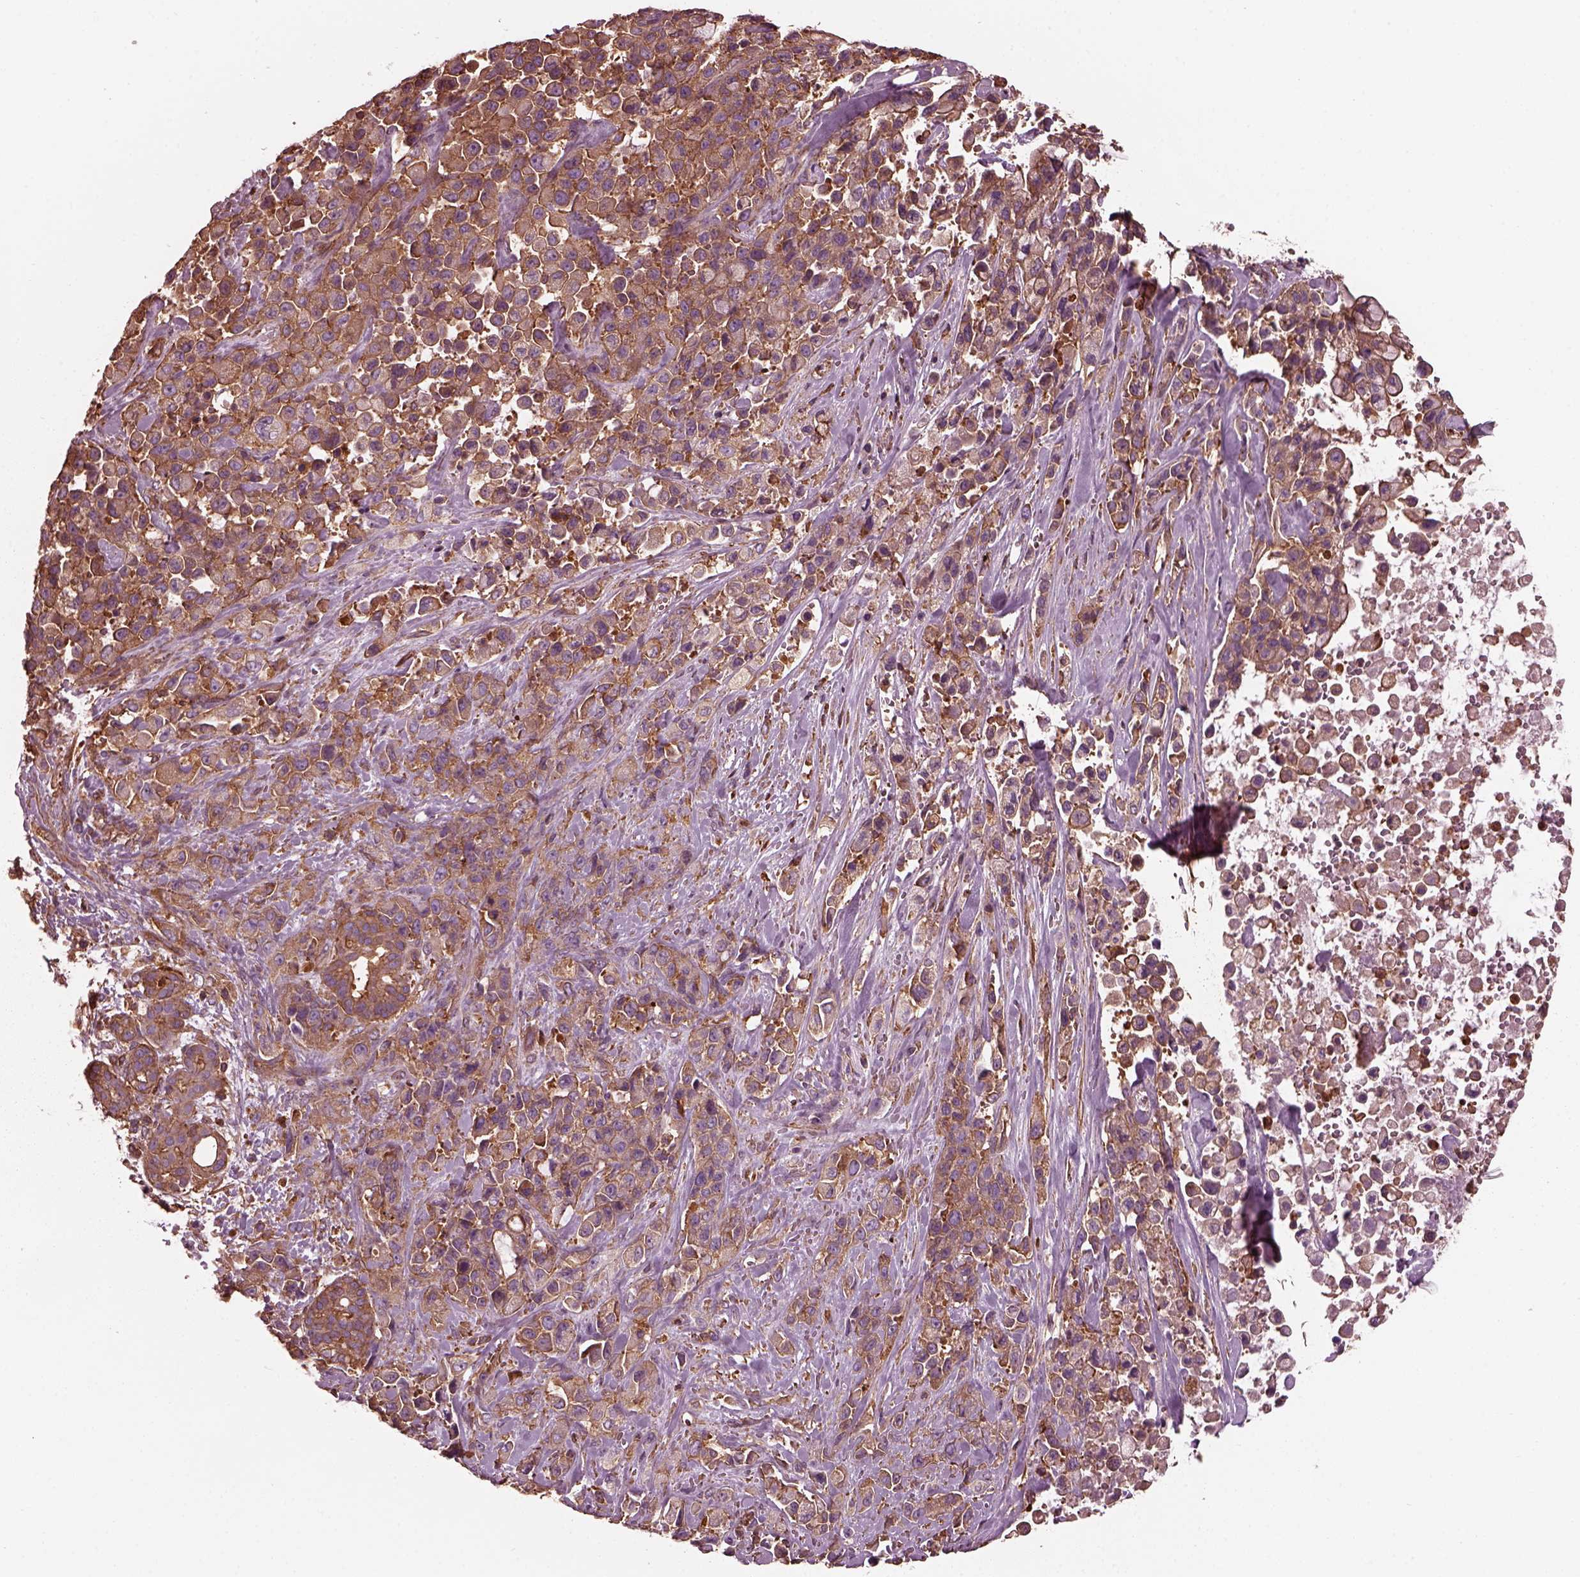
{"staining": {"intensity": "moderate", "quantity": ">75%", "location": "cytoplasmic/membranous"}, "tissue": "pancreatic cancer", "cell_type": "Tumor cells", "image_type": "cancer", "snomed": [{"axis": "morphology", "description": "Adenocarcinoma, NOS"}, {"axis": "topography", "description": "Pancreas"}], "caption": "The histopathology image exhibits immunohistochemical staining of adenocarcinoma (pancreatic). There is moderate cytoplasmic/membranous expression is seen in approximately >75% of tumor cells. The staining is performed using DAB (3,3'-diaminobenzidine) brown chromogen to label protein expression. The nuclei are counter-stained blue using hematoxylin.", "gene": "MYL6", "patient": {"sex": "male", "age": 44}}